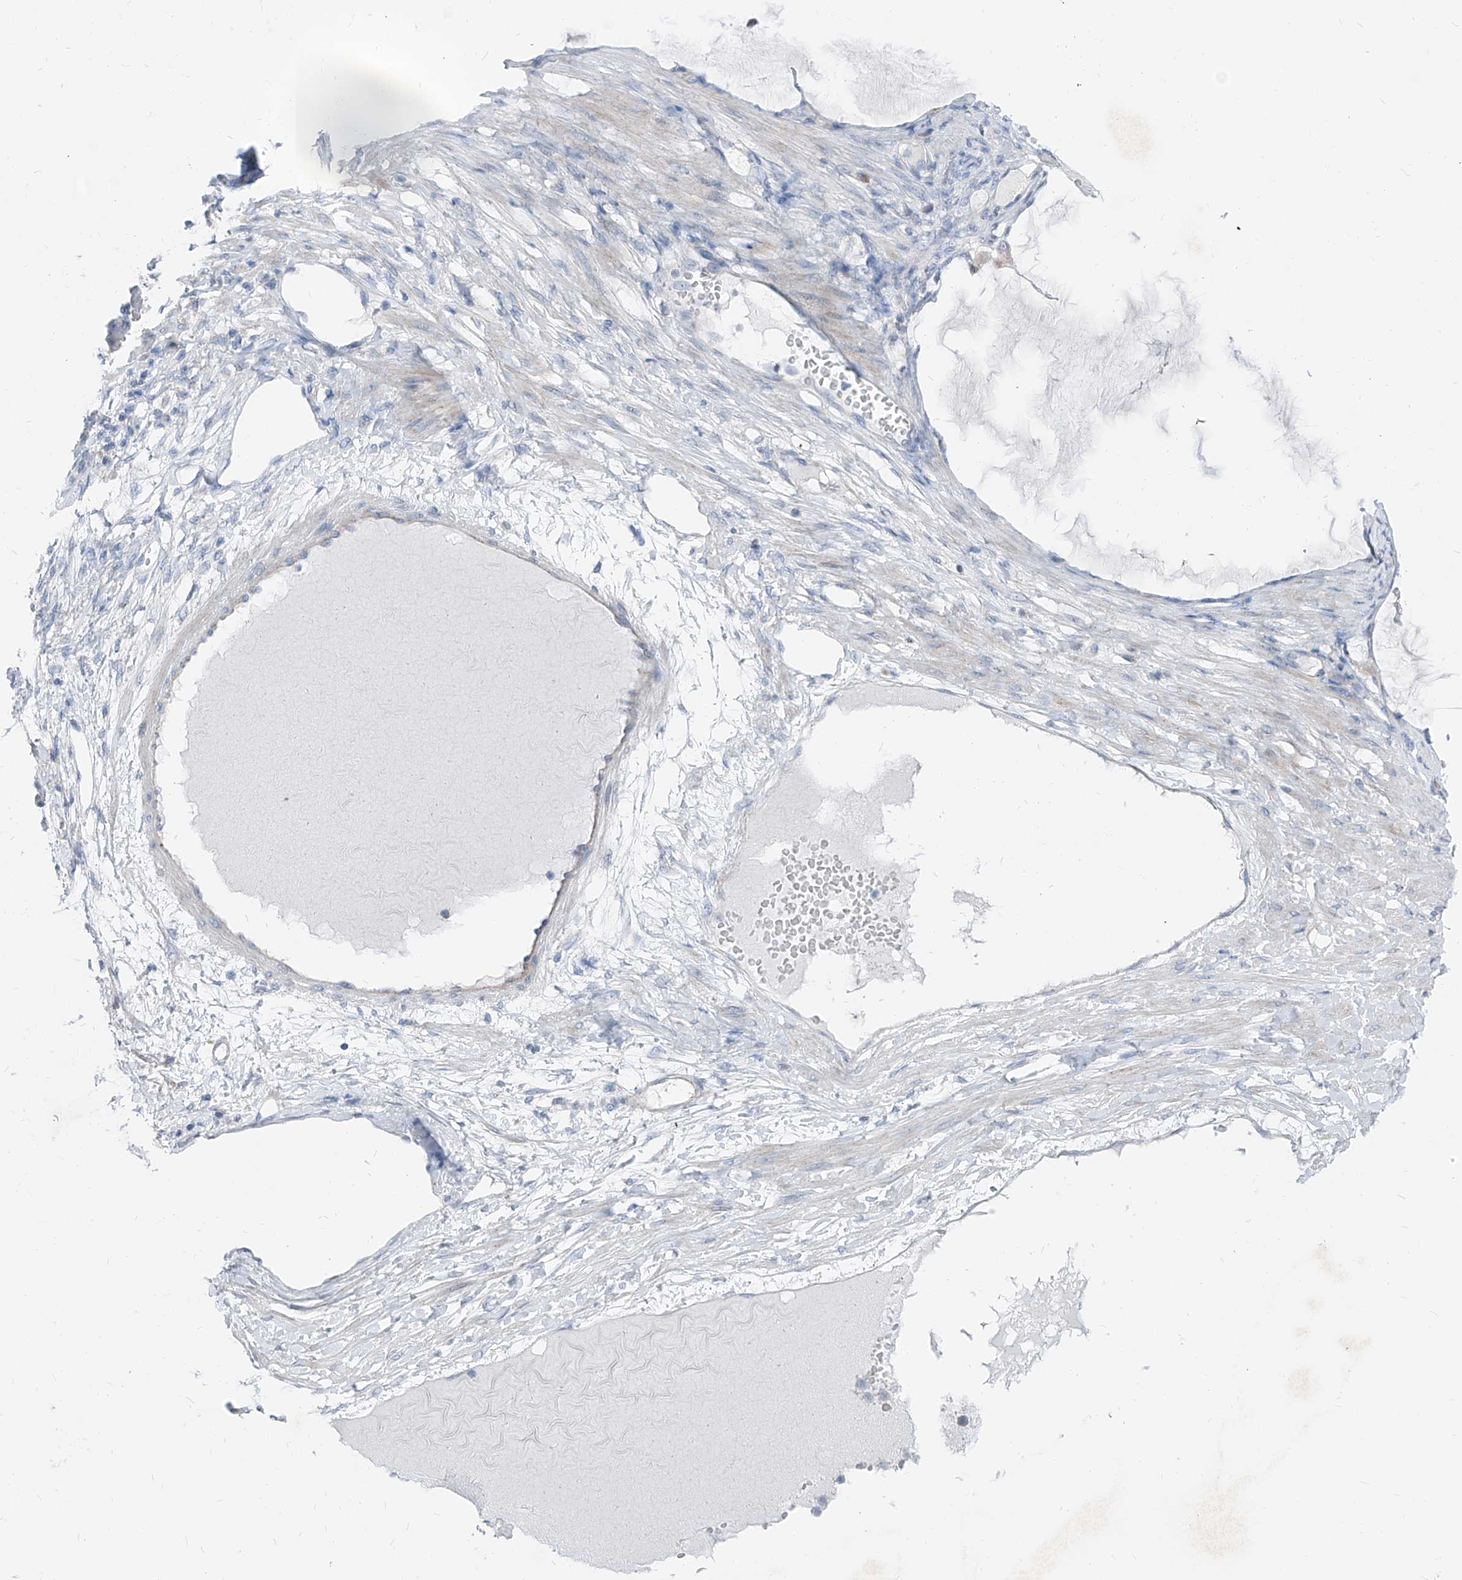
{"staining": {"intensity": "moderate", "quantity": "25%-75%", "location": "cytoplasmic/membranous"}, "tissue": "ovarian cancer", "cell_type": "Tumor cells", "image_type": "cancer", "snomed": [{"axis": "morphology", "description": "Cystadenocarcinoma, mucinous, NOS"}, {"axis": "topography", "description": "Ovary"}], "caption": "Immunohistochemistry (IHC) micrograph of neoplastic tissue: human ovarian mucinous cystadenocarcinoma stained using immunohistochemistry (IHC) shows medium levels of moderate protein expression localized specifically in the cytoplasmic/membranous of tumor cells, appearing as a cytoplasmic/membranous brown color.", "gene": "AGPS", "patient": {"sex": "female", "age": 61}}